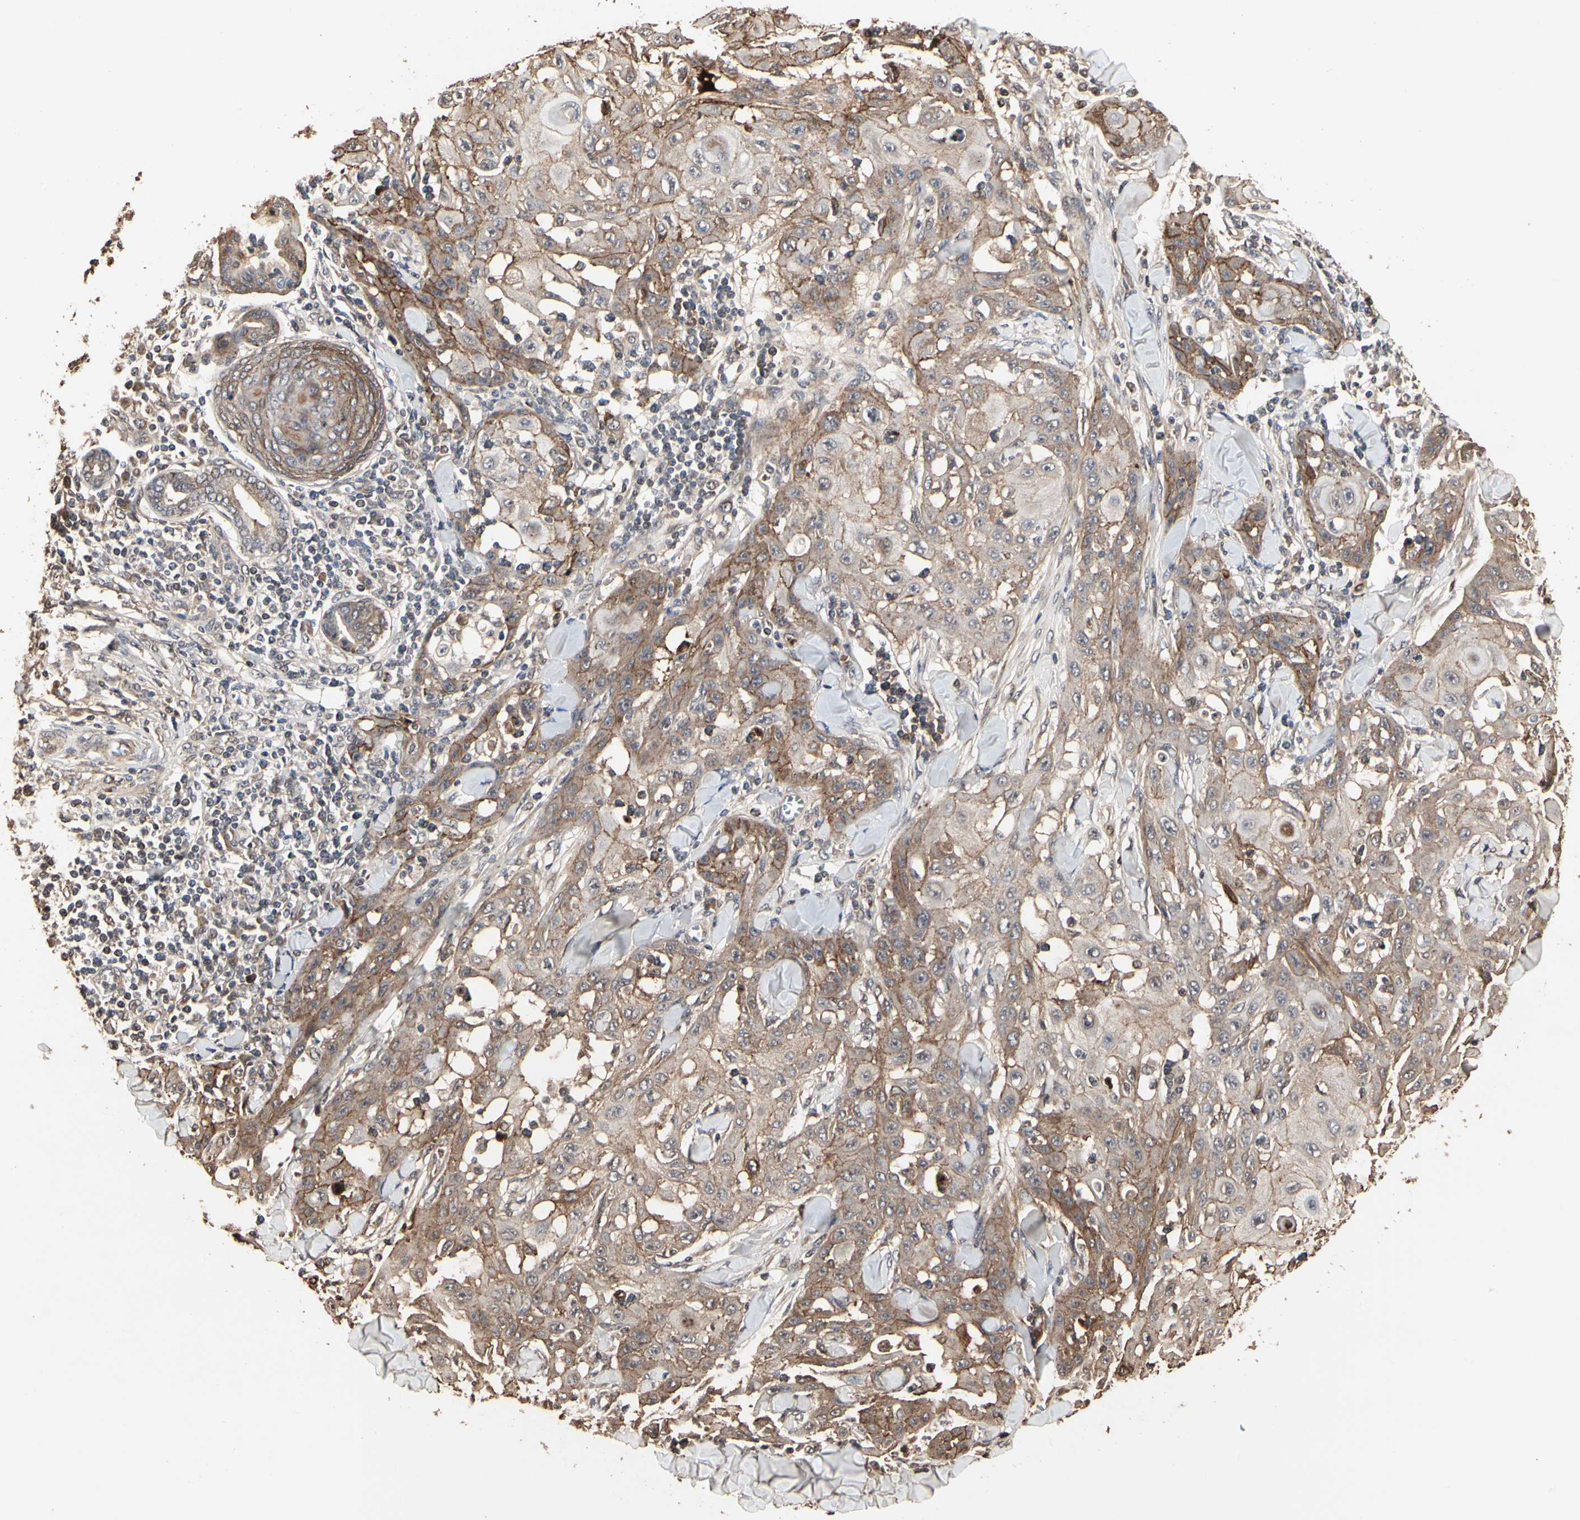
{"staining": {"intensity": "moderate", "quantity": ">75%", "location": "cytoplasmic/membranous"}, "tissue": "skin cancer", "cell_type": "Tumor cells", "image_type": "cancer", "snomed": [{"axis": "morphology", "description": "Squamous cell carcinoma, NOS"}, {"axis": "topography", "description": "Skin"}], "caption": "Skin cancer stained for a protein exhibits moderate cytoplasmic/membranous positivity in tumor cells.", "gene": "TAOK1", "patient": {"sex": "male", "age": 24}}